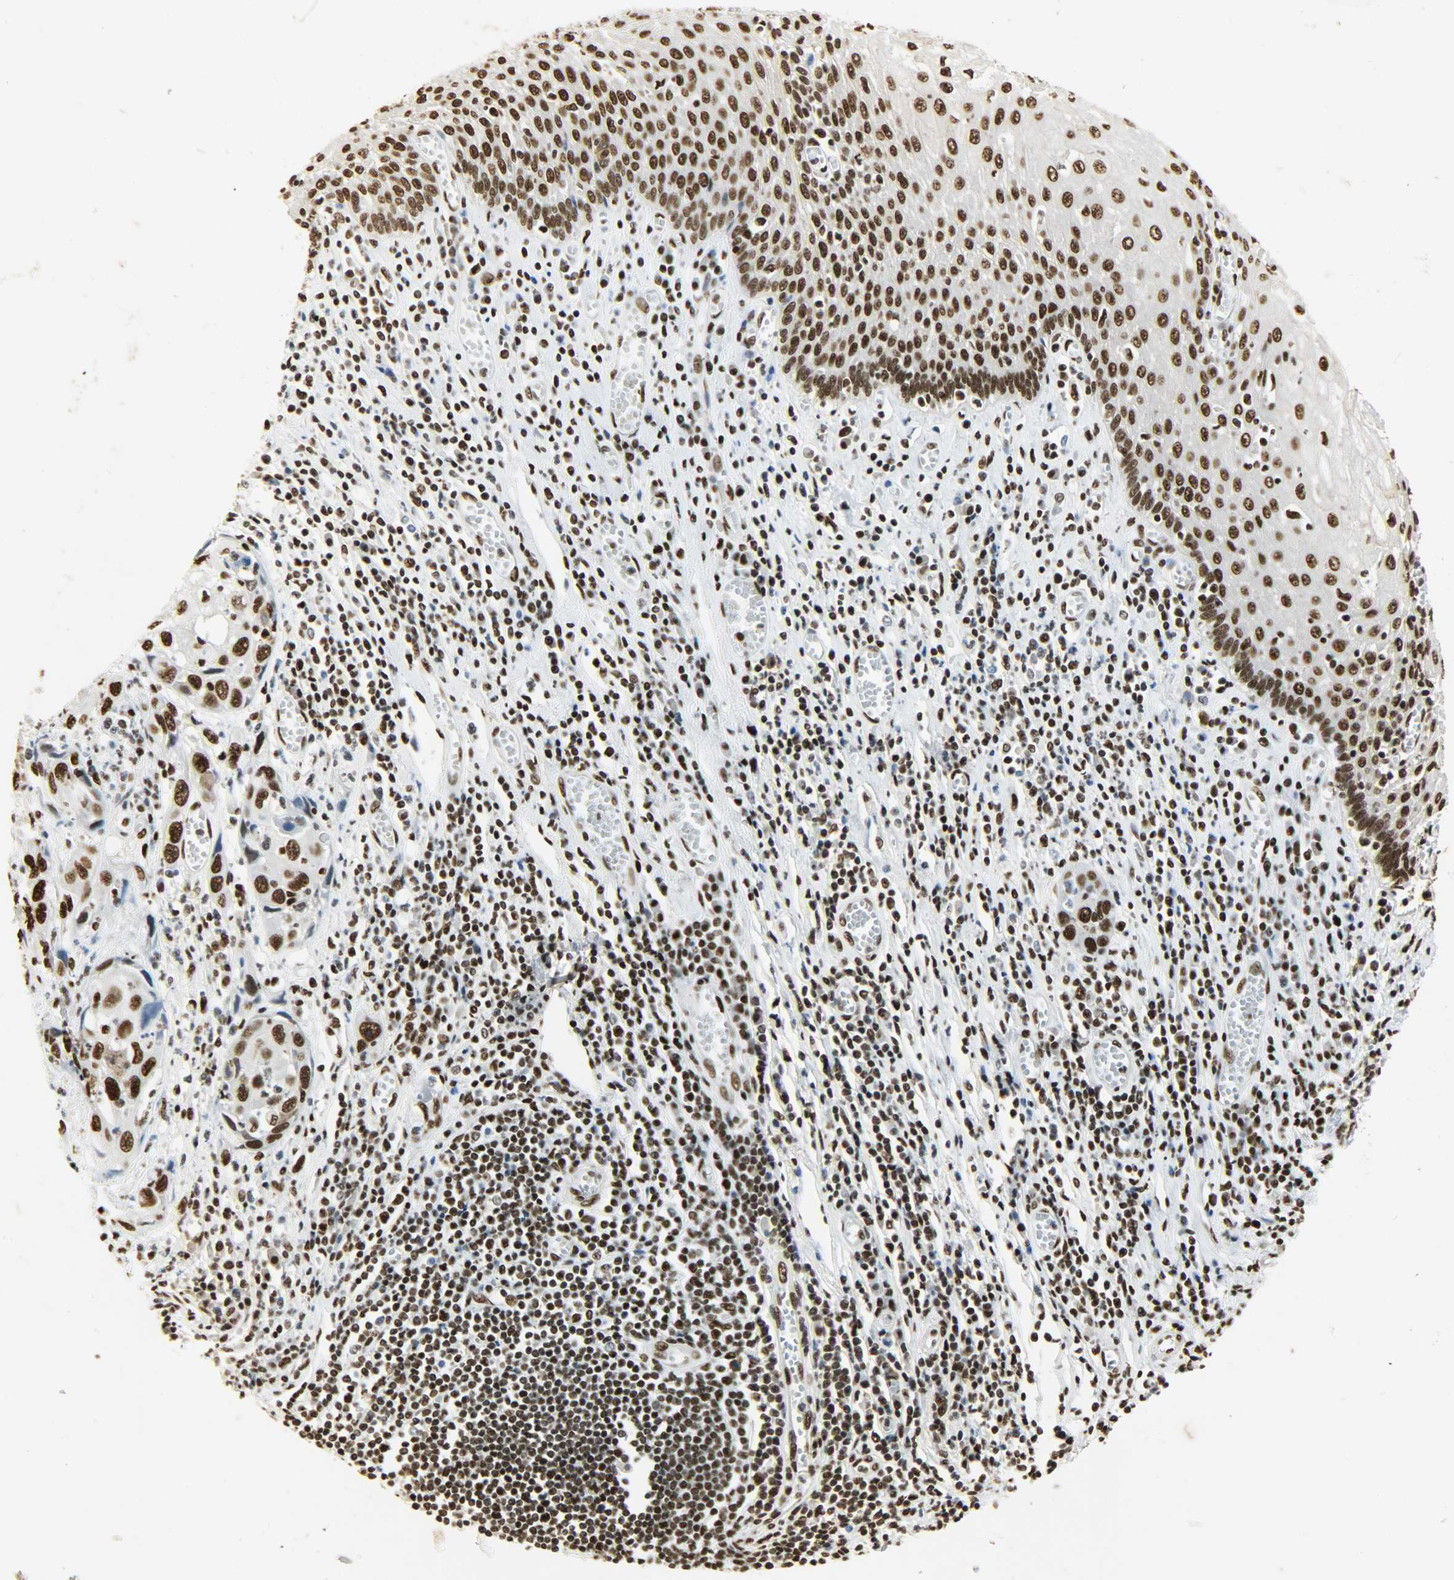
{"staining": {"intensity": "moderate", "quantity": ">75%", "location": "nuclear"}, "tissue": "esophagus", "cell_type": "Squamous epithelial cells", "image_type": "normal", "snomed": [{"axis": "morphology", "description": "Normal tissue, NOS"}, {"axis": "morphology", "description": "Squamous cell carcinoma, NOS"}, {"axis": "topography", "description": "Esophagus"}], "caption": "Human esophagus stained for a protein (brown) displays moderate nuclear positive staining in about >75% of squamous epithelial cells.", "gene": "KHDRBS1", "patient": {"sex": "male", "age": 65}}